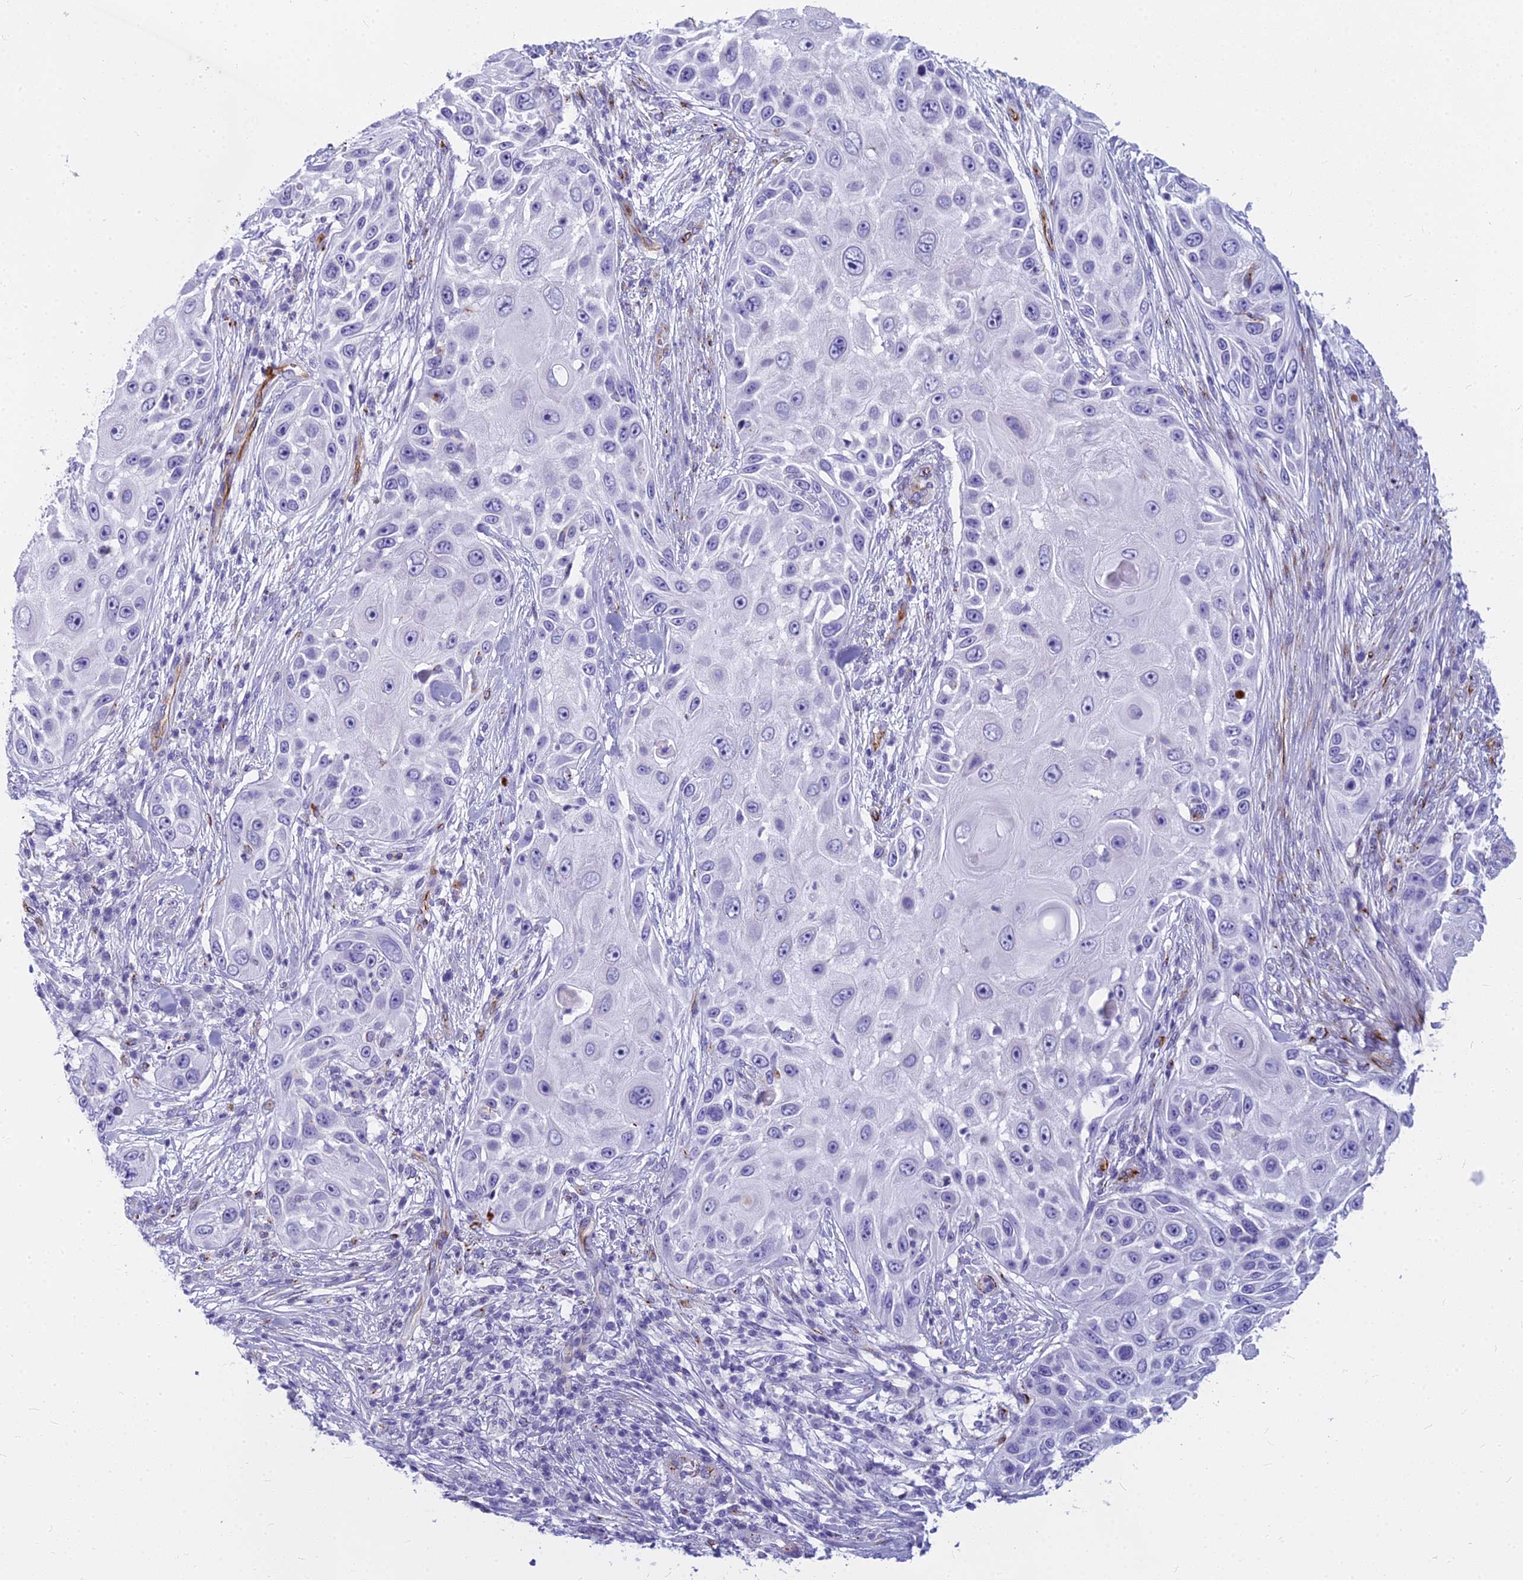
{"staining": {"intensity": "negative", "quantity": "none", "location": "none"}, "tissue": "skin cancer", "cell_type": "Tumor cells", "image_type": "cancer", "snomed": [{"axis": "morphology", "description": "Squamous cell carcinoma, NOS"}, {"axis": "topography", "description": "Skin"}], "caption": "Immunohistochemistry (IHC) histopathology image of human skin cancer (squamous cell carcinoma) stained for a protein (brown), which displays no staining in tumor cells.", "gene": "EVI2A", "patient": {"sex": "female", "age": 44}}